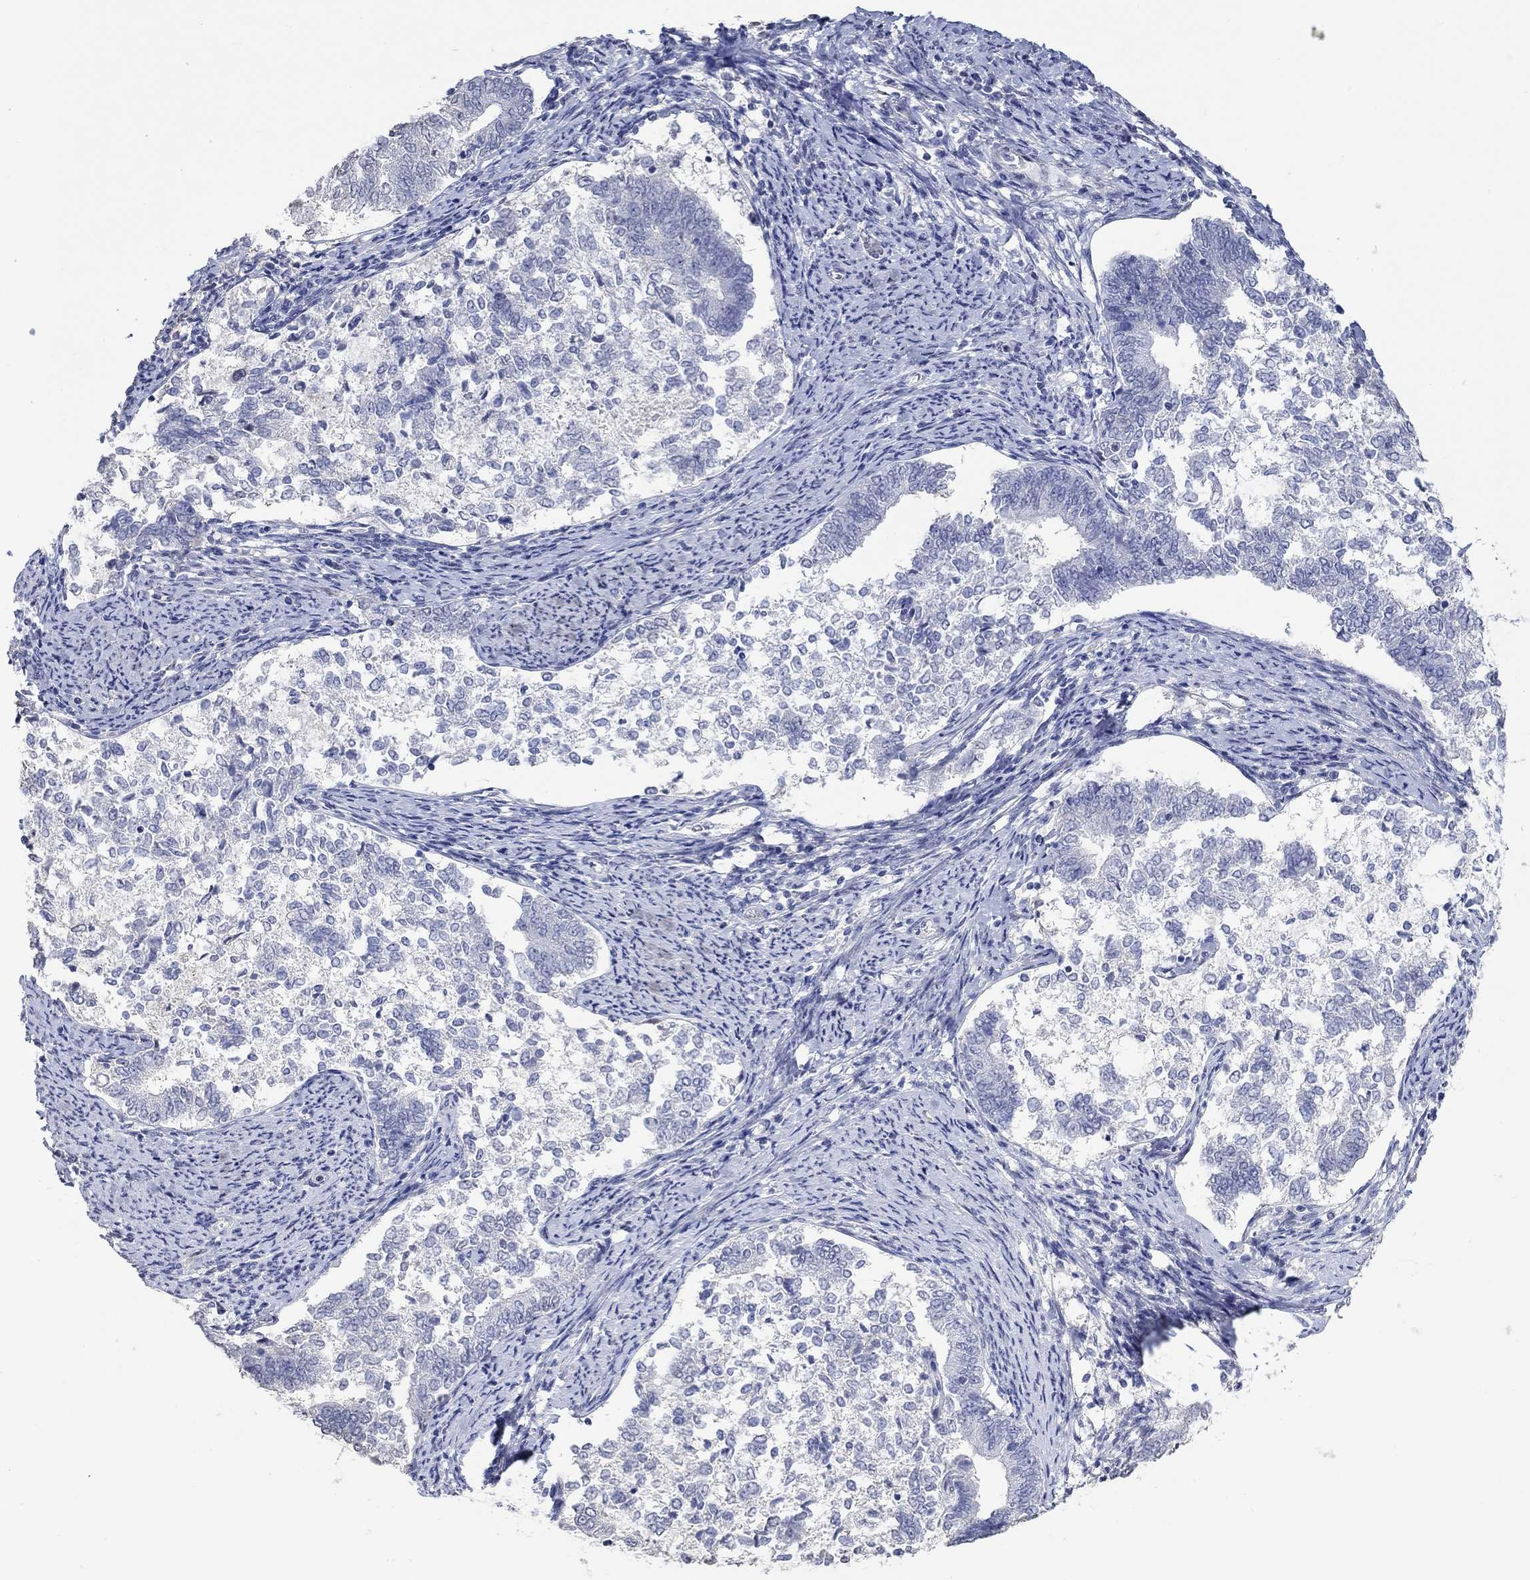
{"staining": {"intensity": "negative", "quantity": "none", "location": "none"}, "tissue": "endometrial cancer", "cell_type": "Tumor cells", "image_type": "cancer", "snomed": [{"axis": "morphology", "description": "Adenocarcinoma, NOS"}, {"axis": "topography", "description": "Endometrium"}], "caption": "This micrograph is of endometrial adenocarcinoma stained with immunohistochemistry (IHC) to label a protein in brown with the nuclei are counter-stained blue. There is no staining in tumor cells.", "gene": "PNMA5", "patient": {"sex": "female", "age": 65}}